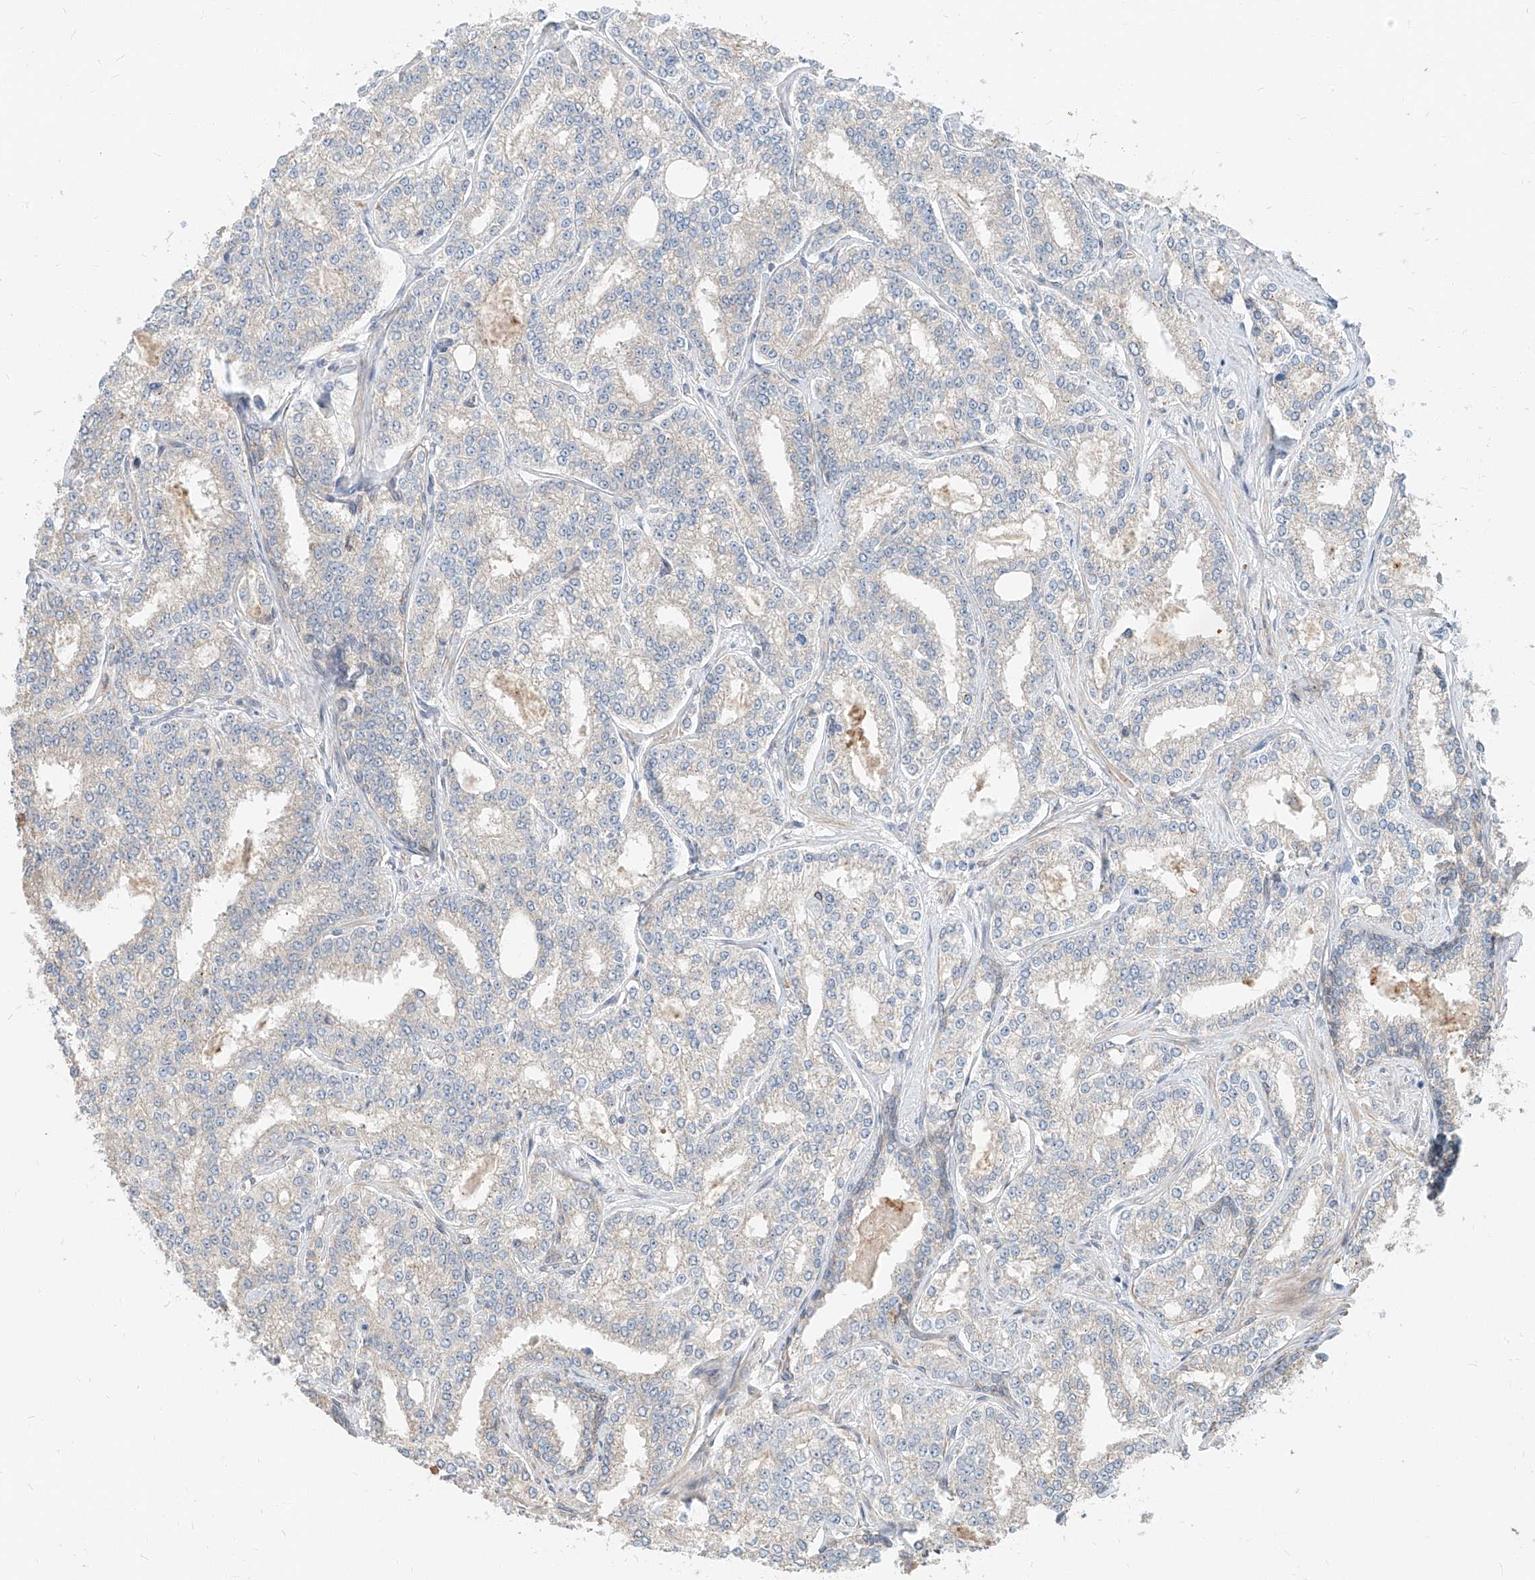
{"staining": {"intensity": "weak", "quantity": "<25%", "location": "cytoplasmic/membranous"}, "tissue": "prostate cancer", "cell_type": "Tumor cells", "image_type": "cancer", "snomed": [{"axis": "morphology", "description": "Normal tissue, NOS"}, {"axis": "morphology", "description": "Adenocarcinoma, High grade"}, {"axis": "topography", "description": "Prostate"}], "caption": "DAB (3,3'-diaminobenzidine) immunohistochemical staining of human adenocarcinoma (high-grade) (prostate) demonstrates no significant positivity in tumor cells.", "gene": "STX19", "patient": {"sex": "male", "age": 83}}